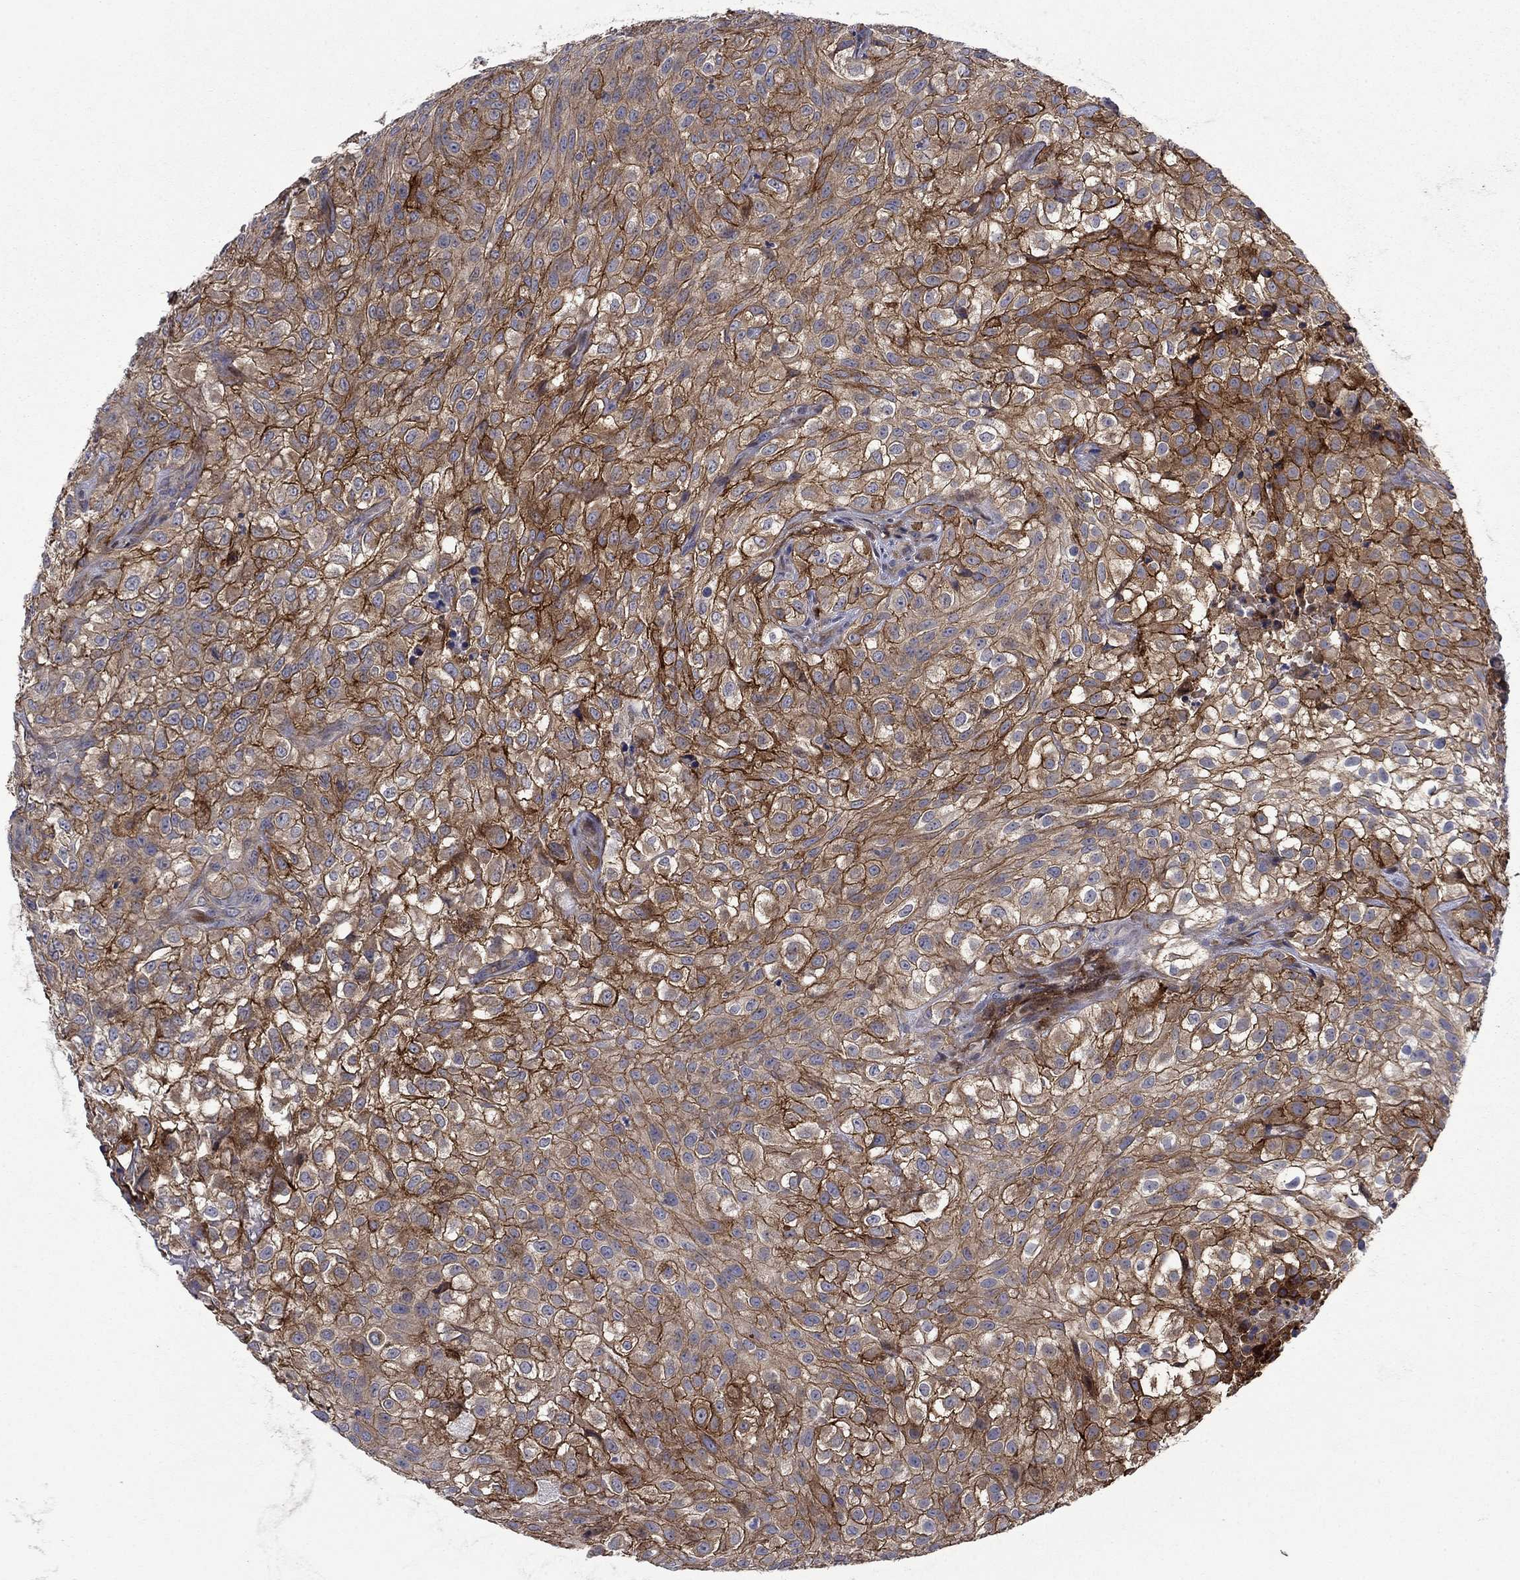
{"staining": {"intensity": "strong", "quantity": ">75%", "location": "cytoplasmic/membranous"}, "tissue": "urothelial cancer", "cell_type": "Tumor cells", "image_type": "cancer", "snomed": [{"axis": "morphology", "description": "Urothelial carcinoma, High grade"}, {"axis": "topography", "description": "Urinary bladder"}], "caption": "Immunohistochemistry (IHC) staining of urothelial cancer, which shows high levels of strong cytoplasmic/membranous expression in approximately >75% of tumor cells indicating strong cytoplasmic/membranous protein staining. The staining was performed using DAB (brown) for protein detection and nuclei were counterstained in hematoxylin (blue).", "gene": "SLC7A1", "patient": {"sex": "male", "age": 56}}